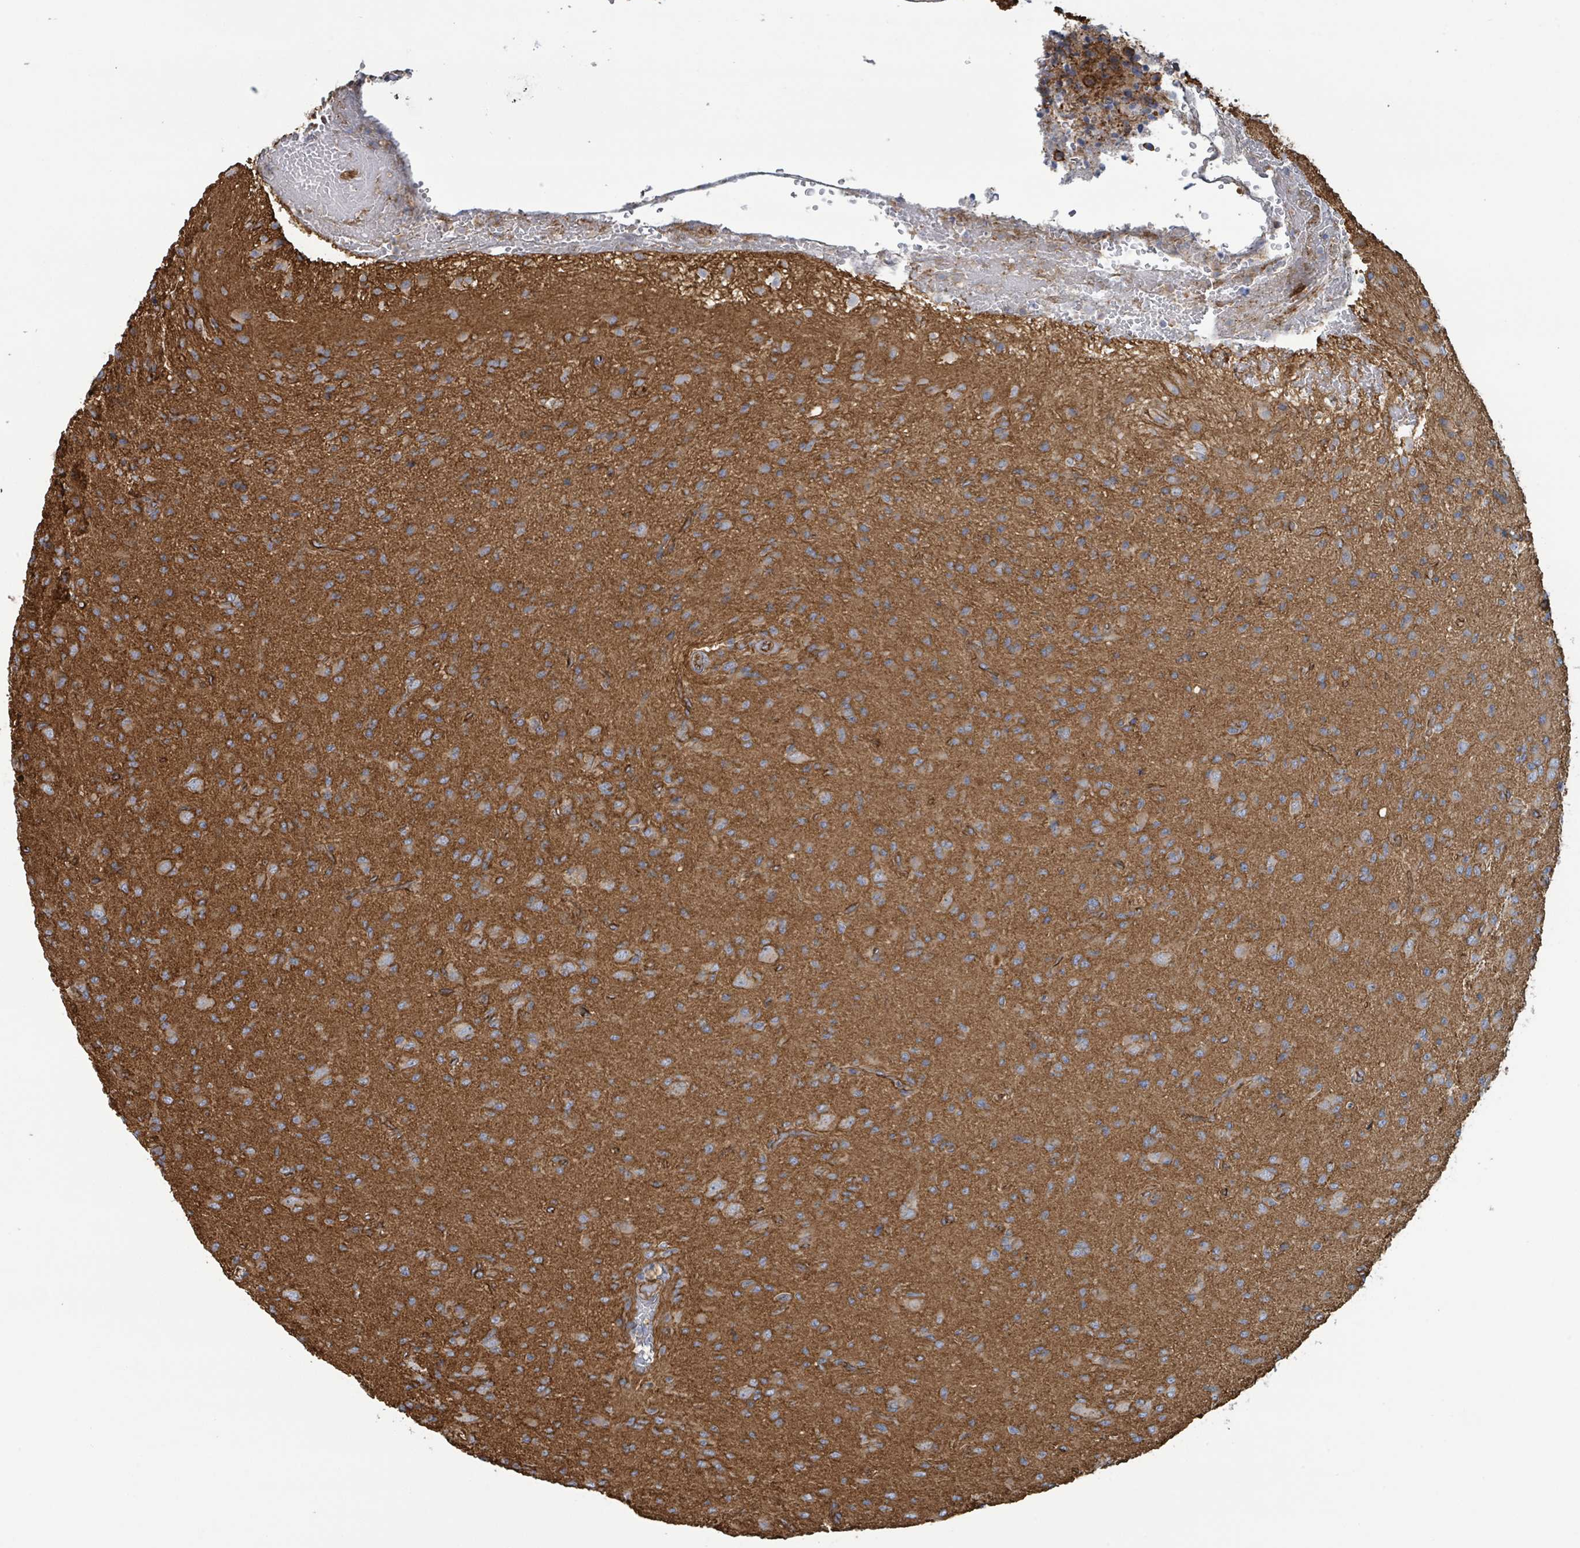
{"staining": {"intensity": "moderate", "quantity": ">75%", "location": "cytoplasmic/membranous"}, "tissue": "glioma", "cell_type": "Tumor cells", "image_type": "cancer", "snomed": [{"axis": "morphology", "description": "Glioma, malignant, High grade"}, {"axis": "topography", "description": "Brain"}], "caption": "Immunohistochemistry (IHC) (DAB (3,3'-diaminobenzidine)) staining of human glioma displays moderate cytoplasmic/membranous protein staining in about >75% of tumor cells.", "gene": "LDOC1", "patient": {"sex": "male", "age": 36}}